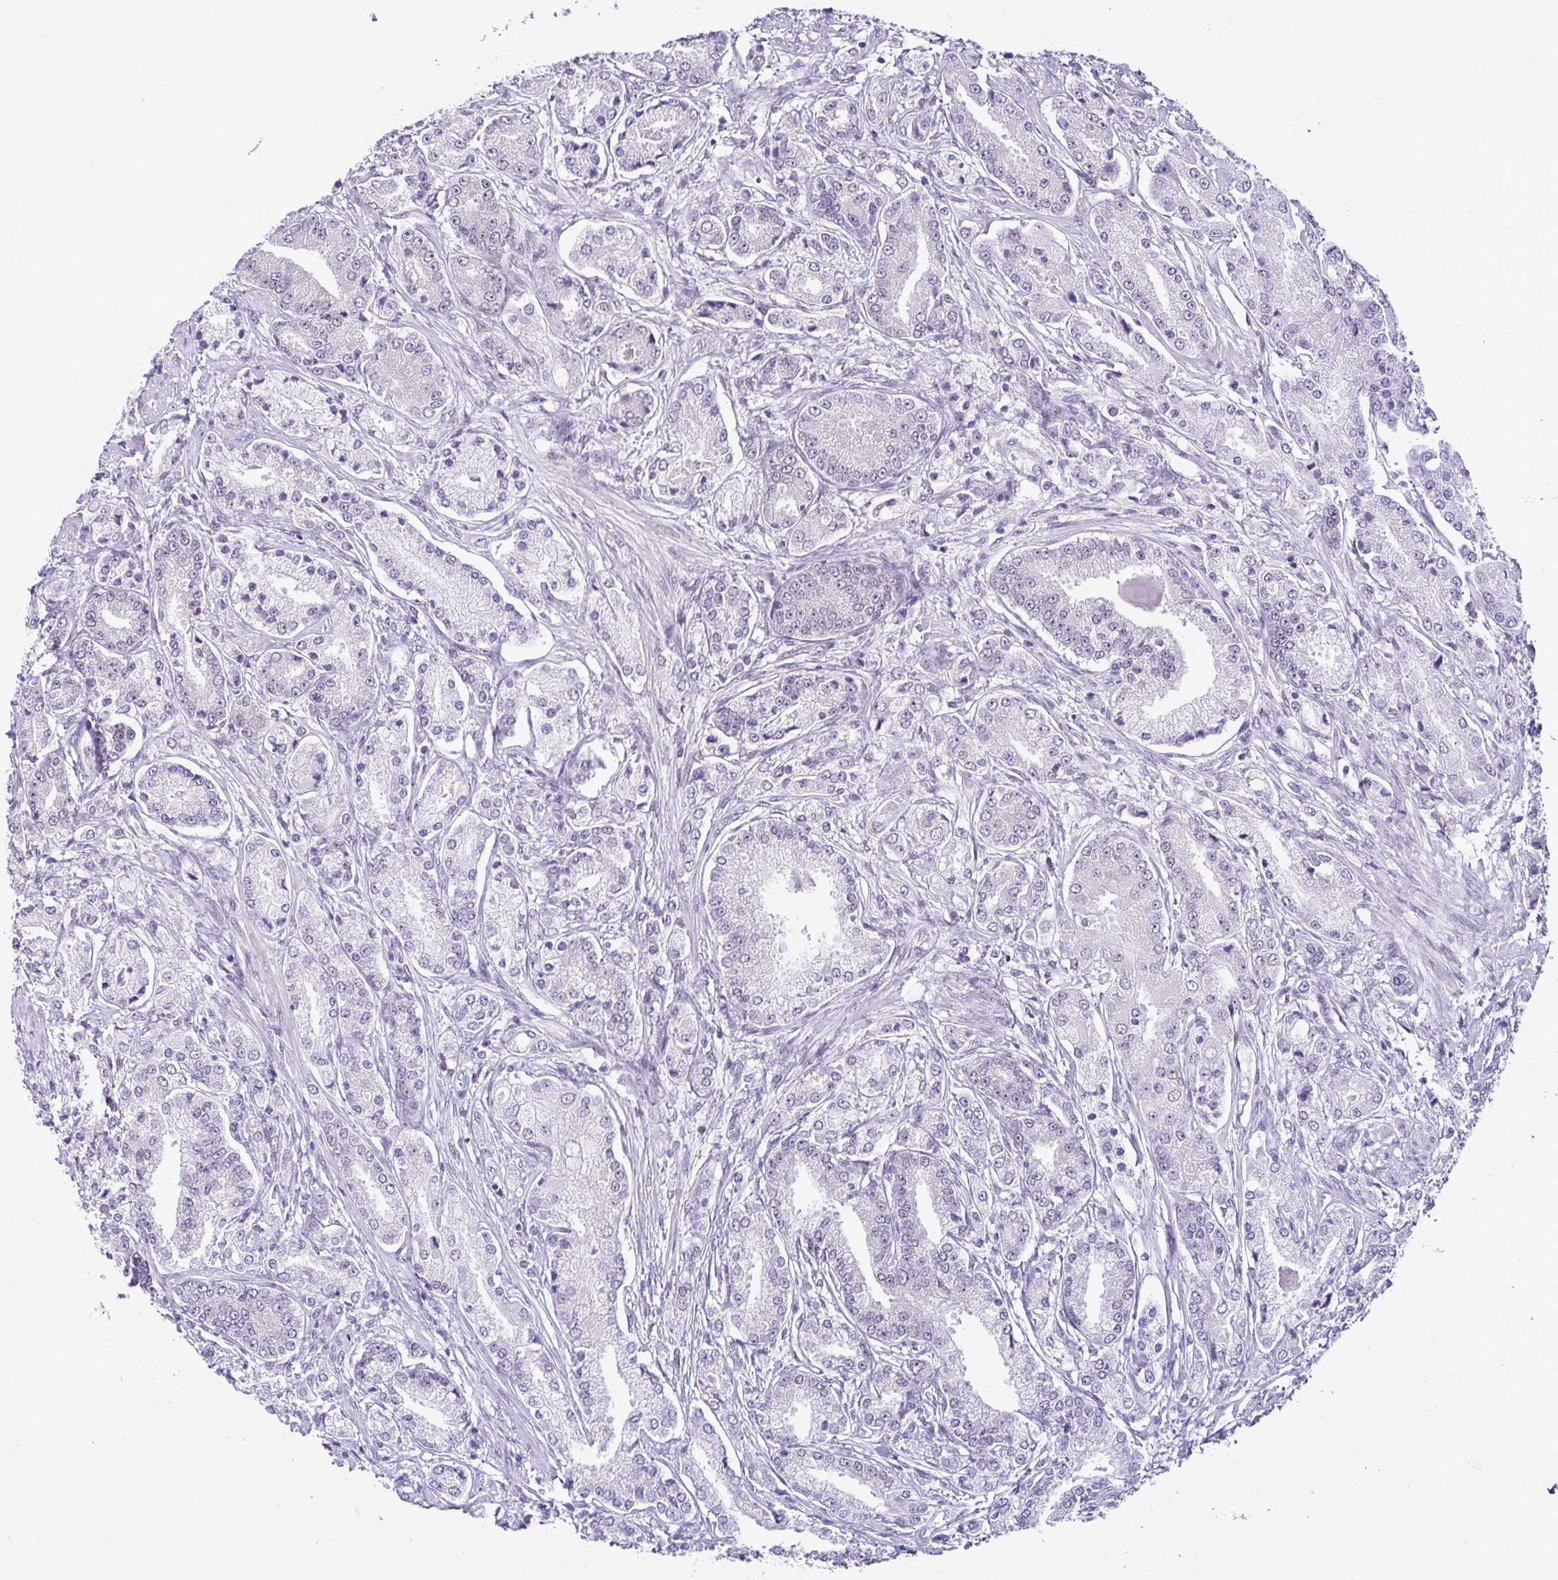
{"staining": {"intensity": "negative", "quantity": "none", "location": "none"}, "tissue": "prostate cancer", "cell_type": "Tumor cells", "image_type": "cancer", "snomed": [{"axis": "morphology", "description": "Adenocarcinoma, High grade"}, {"axis": "topography", "description": "Prostate and seminal vesicle, NOS"}], "caption": "A micrograph of prostate high-grade adenocarcinoma stained for a protein exhibits no brown staining in tumor cells. The staining was performed using DAB (3,3'-diaminobenzidine) to visualize the protein expression in brown, while the nuclei were stained in blue with hematoxylin (Magnification: 20x).", "gene": "RBM3", "patient": {"sex": "male", "age": 61}}